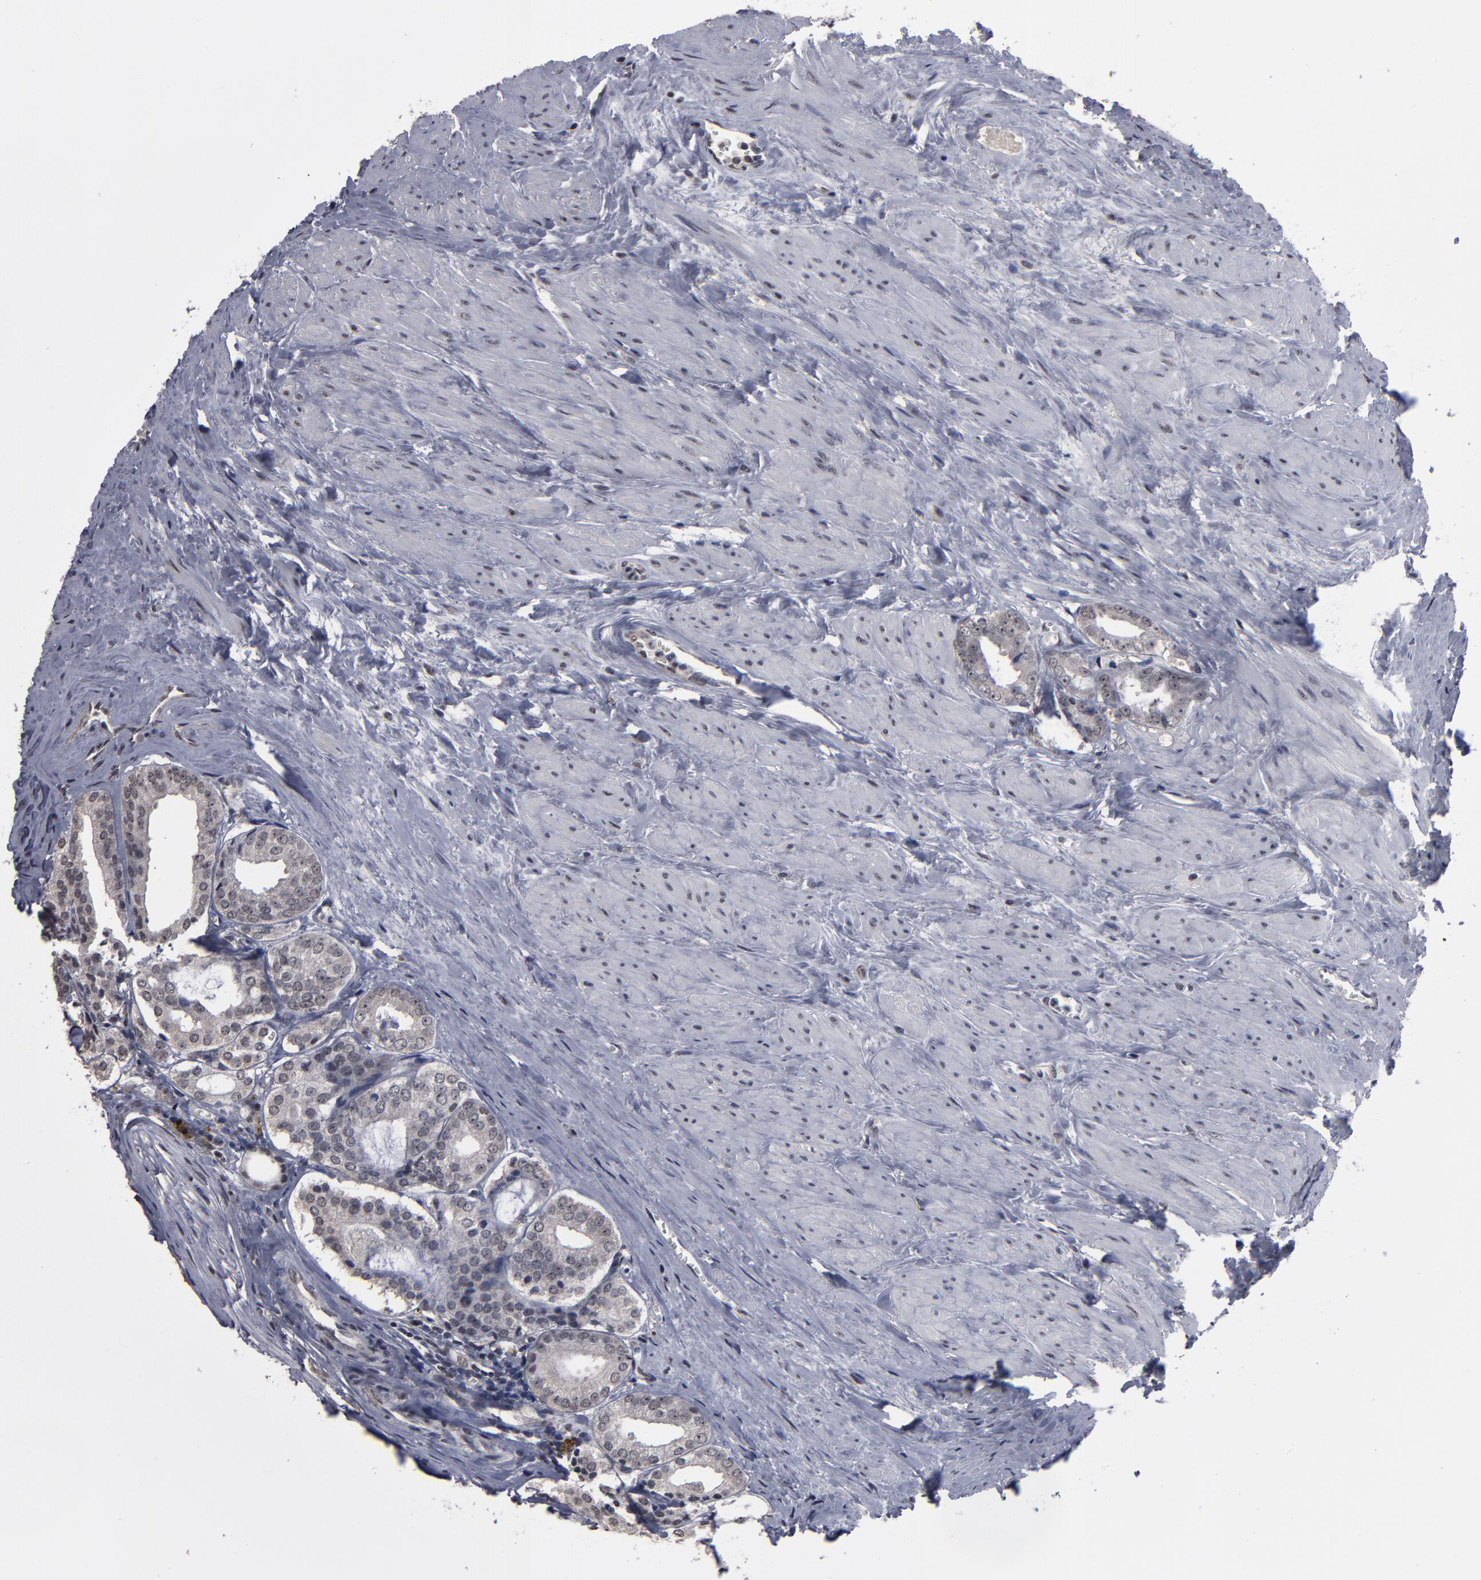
{"staining": {"intensity": "negative", "quantity": "none", "location": "none"}, "tissue": "prostate cancer", "cell_type": "Tumor cells", "image_type": "cancer", "snomed": [{"axis": "morphology", "description": "Adenocarcinoma, Medium grade"}, {"axis": "topography", "description": "Prostate"}], "caption": "A photomicrograph of human adenocarcinoma (medium-grade) (prostate) is negative for staining in tumor cells.", "gene": "SSRP1", "patient": {"sex": "male", "age": 79}}